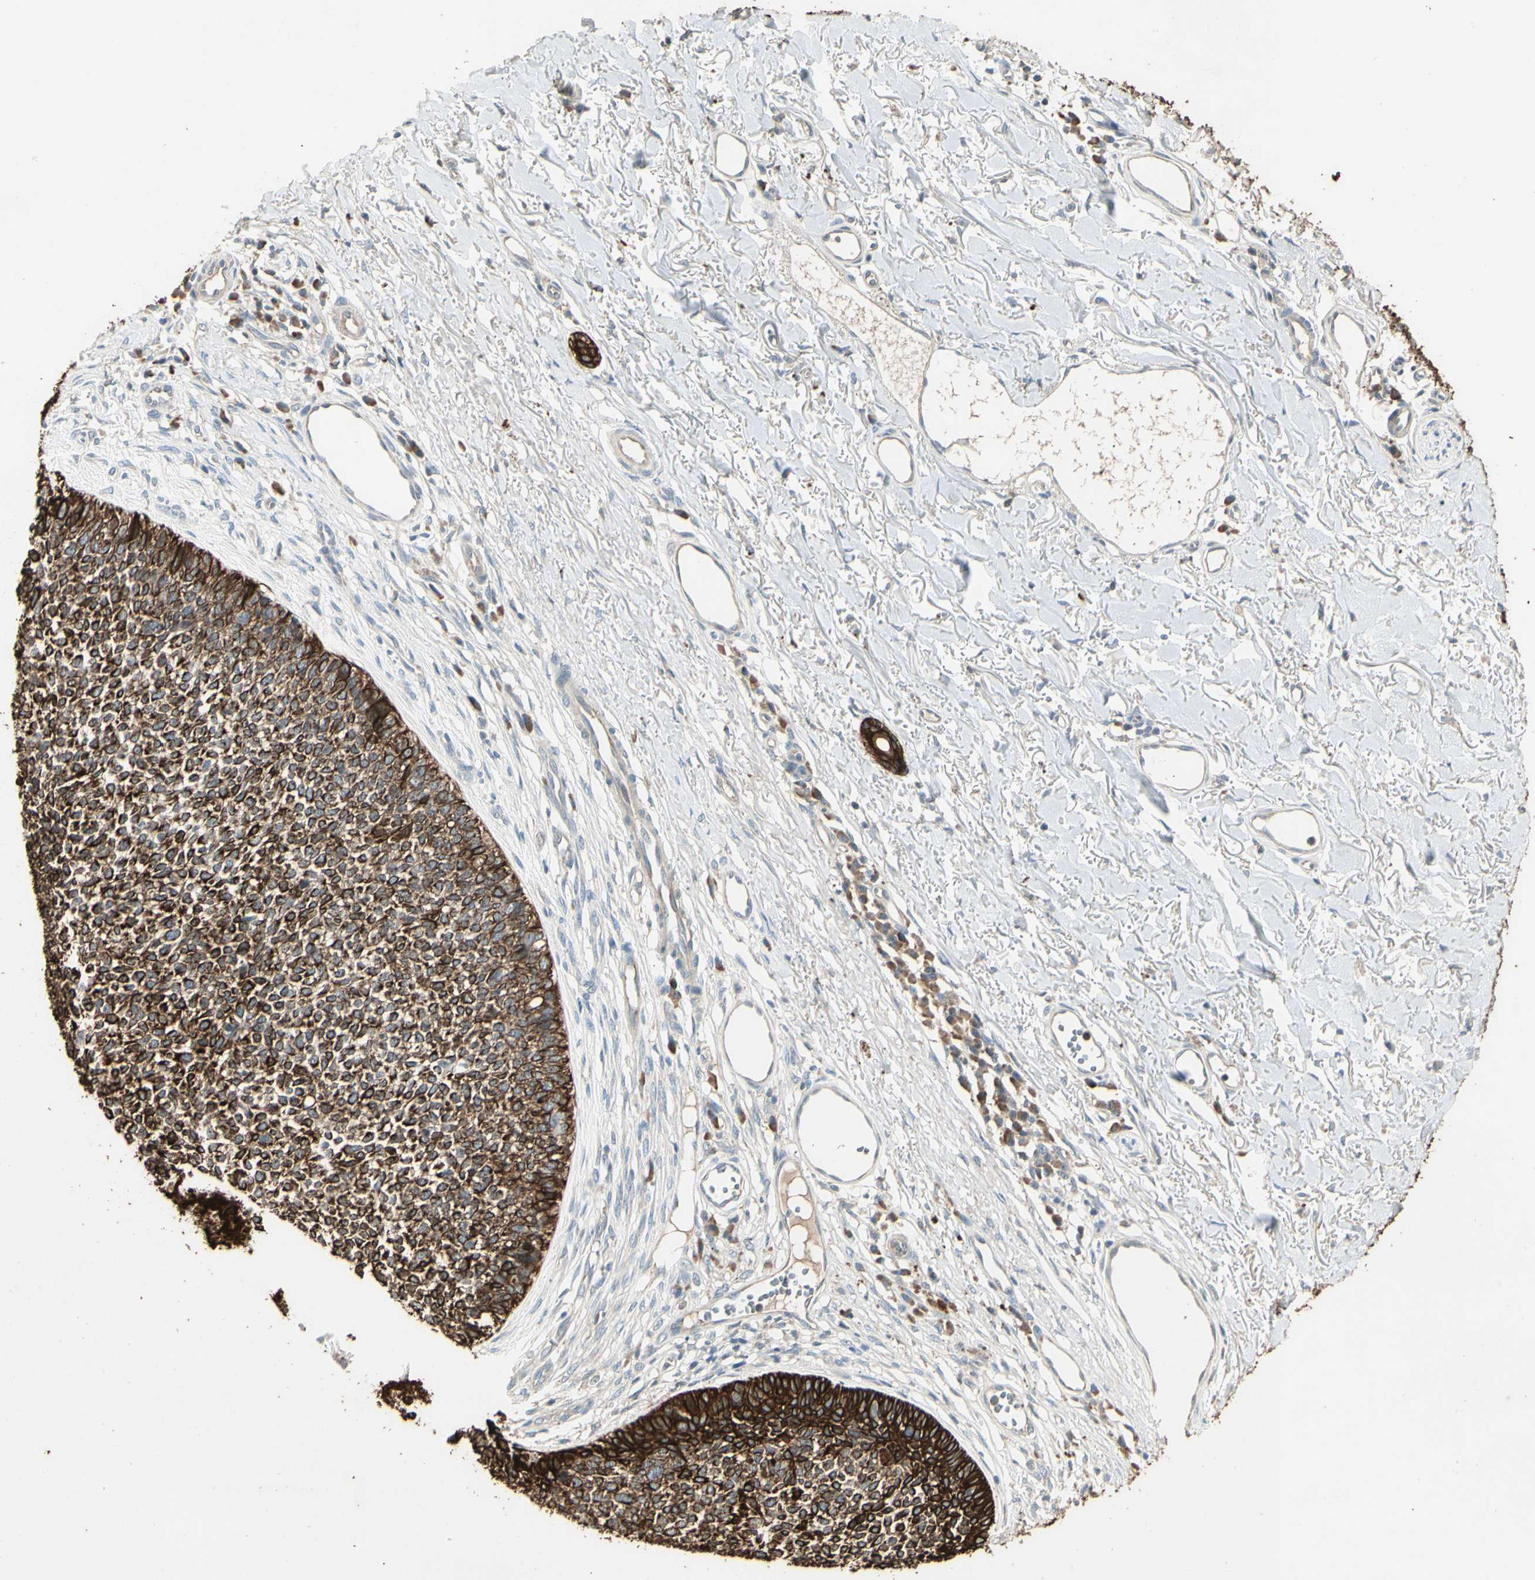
{"staining": {"intensity": "strong", "quantity": ">75%", "location": "cytoplasmic/membranous"}, "tissue": "skin cancer", "cell_type": "Tumor cells", "image_type": "cancer", "snomed": [{"axis": "morphology", "description": "Basal cell carcinoma"}, {"axis": "topography", "description": "Skin"}], "caption": "Immunohistochemical staining of human basal cell carcinoma (skin) demonstrates high levels of strong cytoplasmic/membranous protein positivity in approximately >75% of tumor cells.", "gene": "SKIL", "patient": {"sex": "female", "age": 64}}